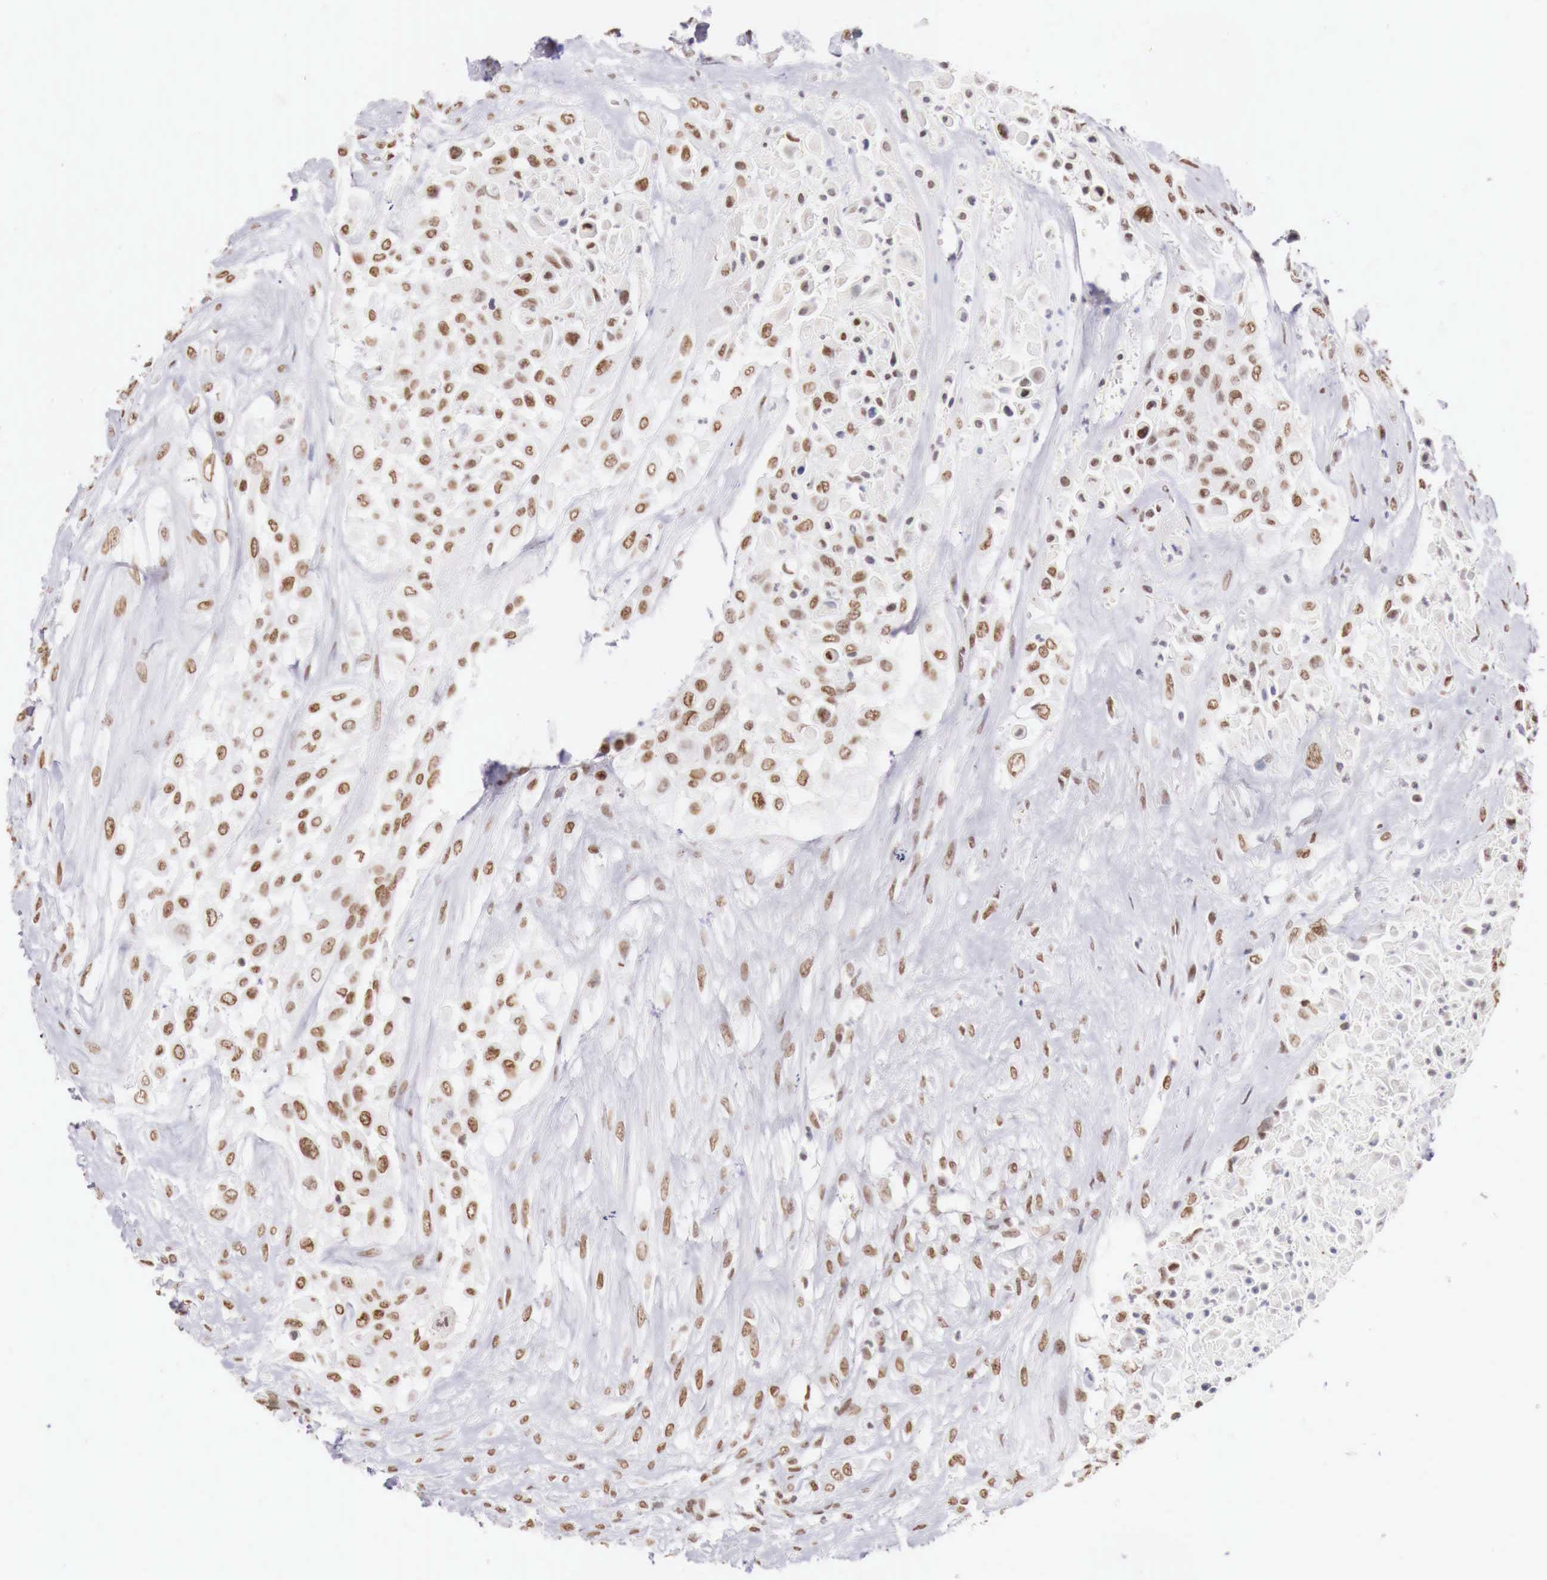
{"staining": {"intensity": "weak", "quantity": "25%-75%", "location": "nuclear"}, "tissue": "urothelial cancer", "cell_type": "Tumor cells", "image_type": "cancer", "snomed": [{"axis": "morphology", "description": "Urothelial carcinoma, High grade"}, {"axis": "topography", "description": "Urinary bladder"}], "caption": "An immunohistochemistry photomicrograph of neoplastic tissue is shown. Protein staining in brown highlights weak nuclear positivity in urothelial cancer within tumor cells. The protein of interest is shown in brown color, while the nuclei are stained blue.", "gene": "PHF14", "patient": {"sex": "male", "age": 57}}